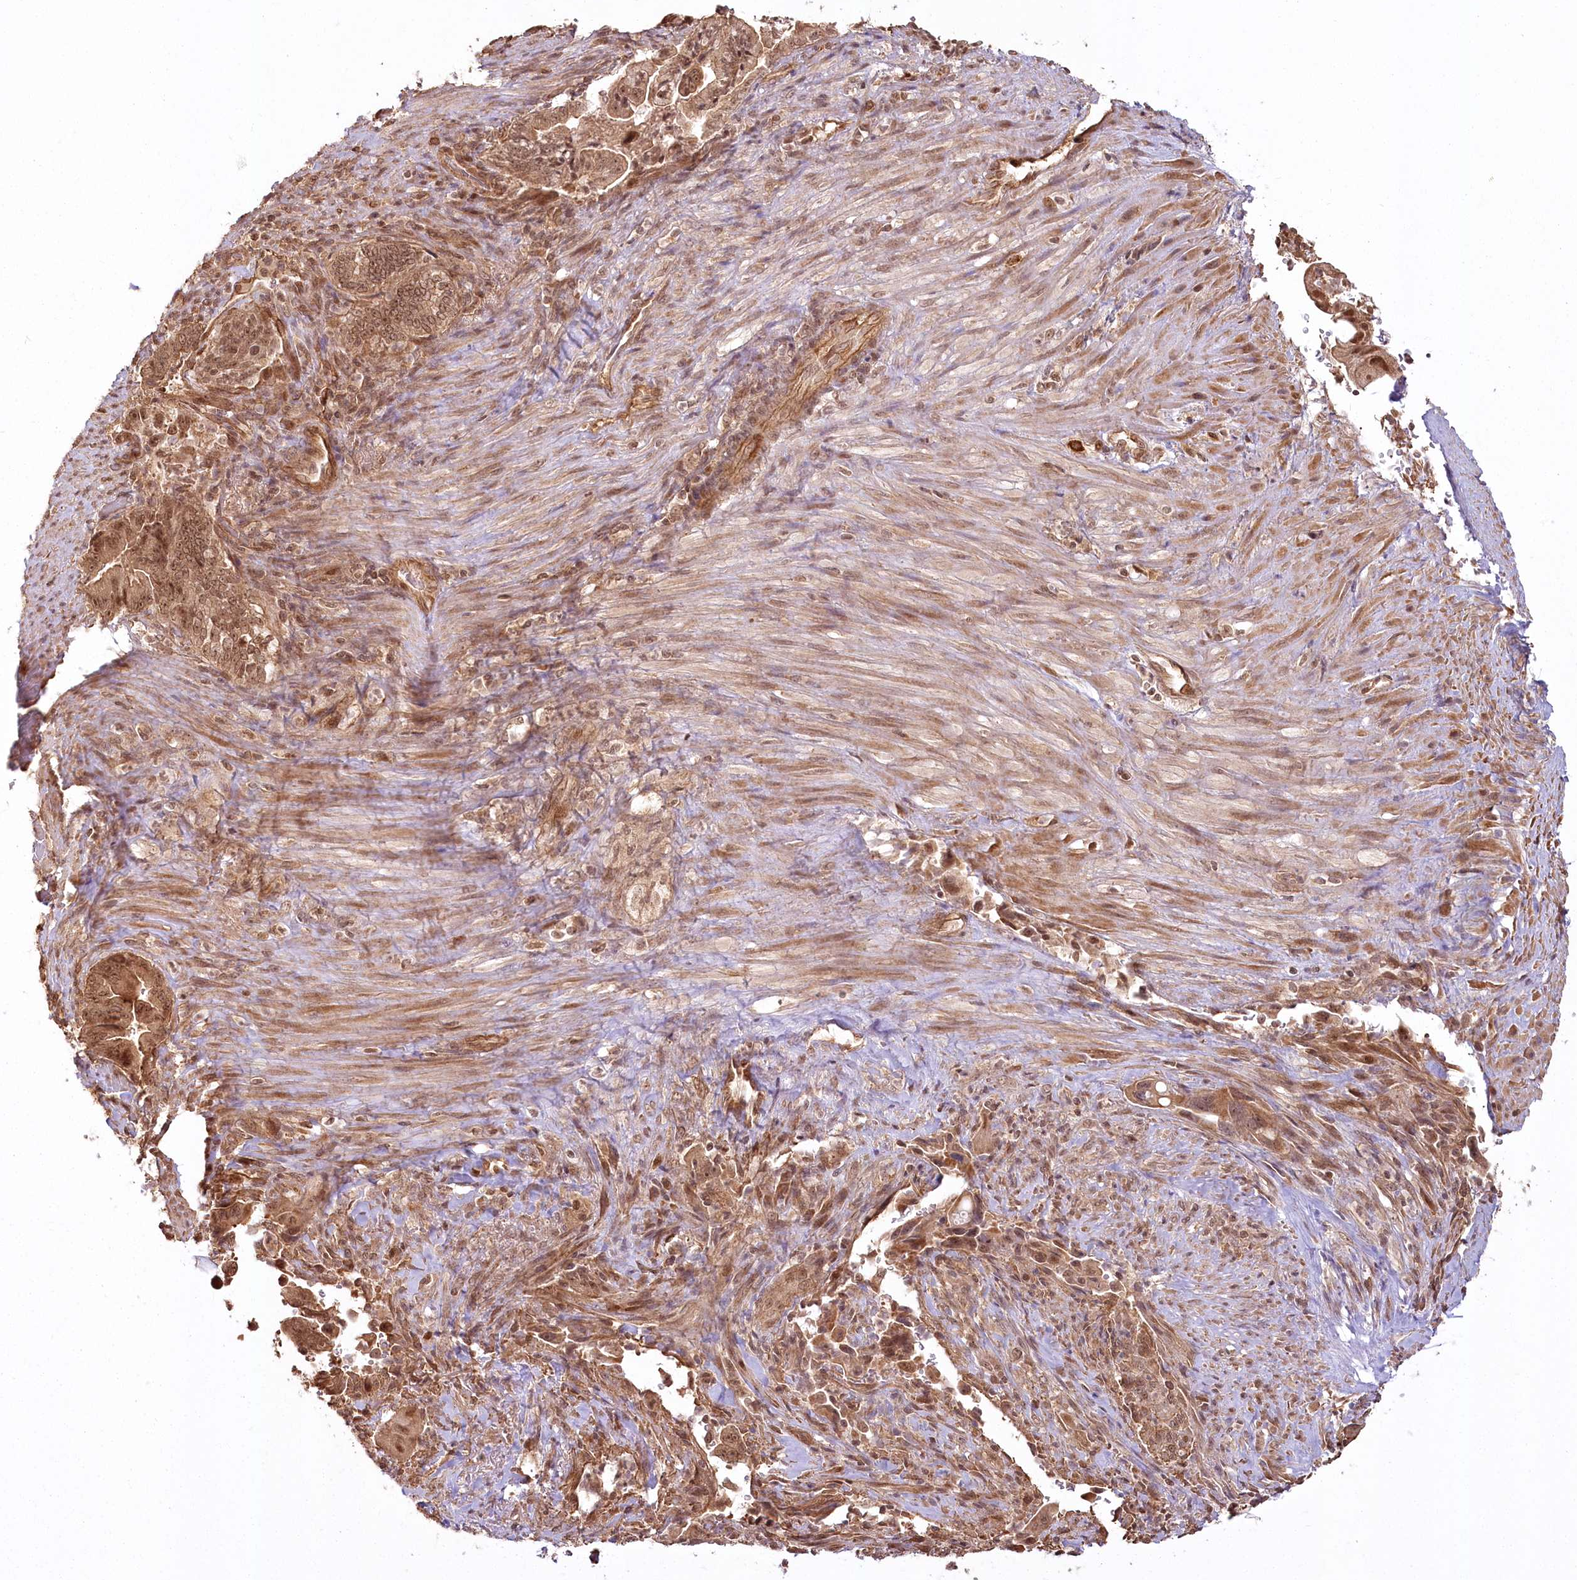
{"staining": {"intensity": "moderate", "quantity": ">75%", "location": "cytoplasmic/membranous,nuclear"}, "tissue": "pancreatic cancer", "cell_type": "Tumor cells", "image_type": "cancer", "snomed": [{"axis": "morphology", "description": "Adenocarcinoma, NOS"}, {"axis": "topography", "description": "Pancreas"}], "caption": "Pancreatic adenocarcinoma tissue shows moderate cytoplasmic/membranous and nuclear staining in about >75% of tumor cells Ihc stains the protein of interest in brown and the nuclei are stained blue.", "gene": "R3HDM2", "patient": {"sex": "male", "age": 70}}